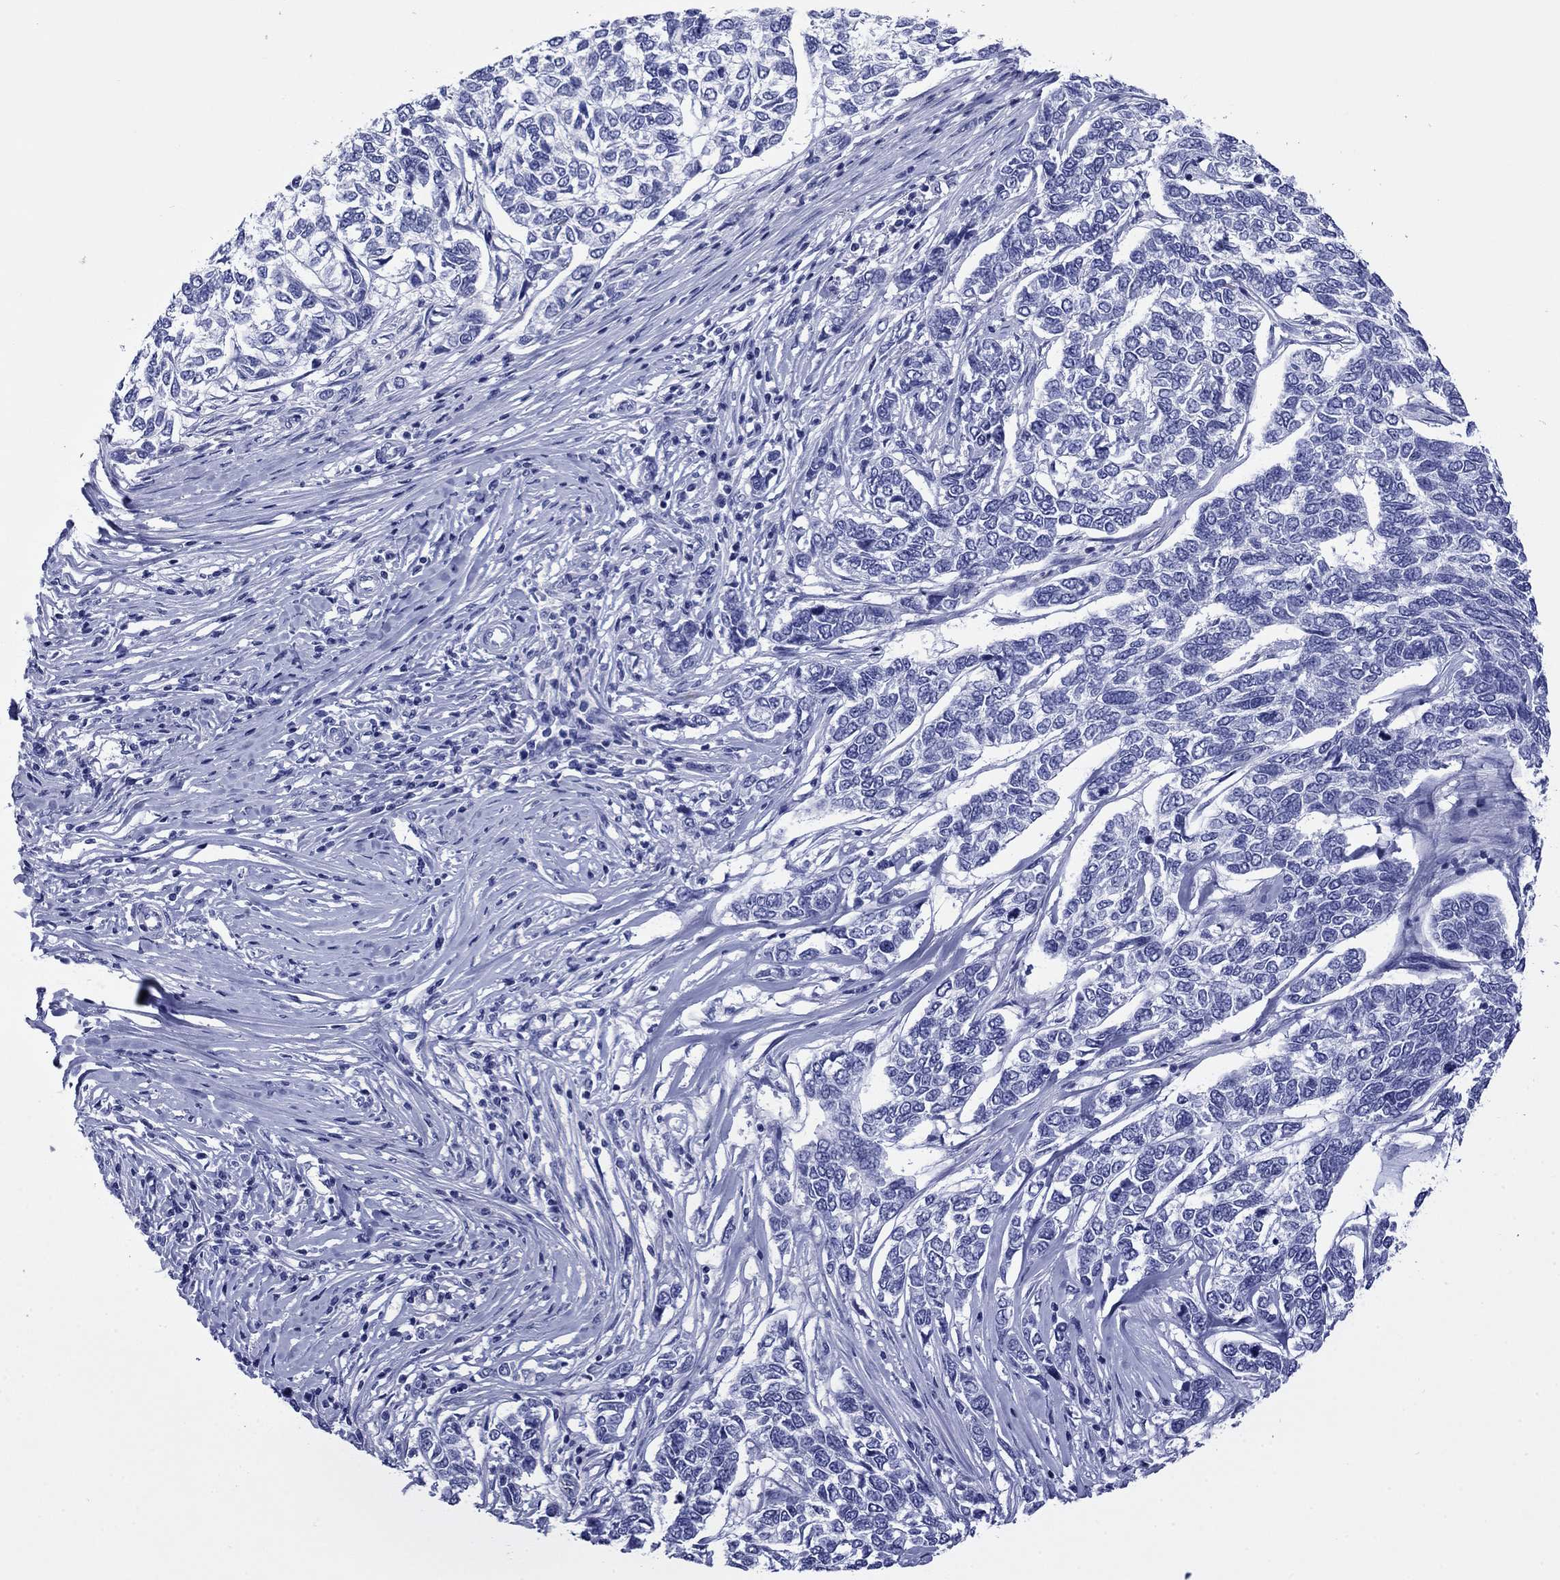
{"staining": {"intensity": "negative", "quantity": "none", "location": "none"}, "tissue": "skin cancer", "cell_type": "Tumor cells", "image_type": "cancer", "snomed": [{"axis": "morphology", "description": "Basal cell carcinoma"}, {"axis": "topography", "description": "Skin"}], "caption": "High magnification brightfield microscopy of skin cancer stained with DAB (brown) and counterstained with hematoxylin (blue): tumor cells show no significant staining.", "gene": "ROM1", "patient": {"sex": "female", "age": 65}}